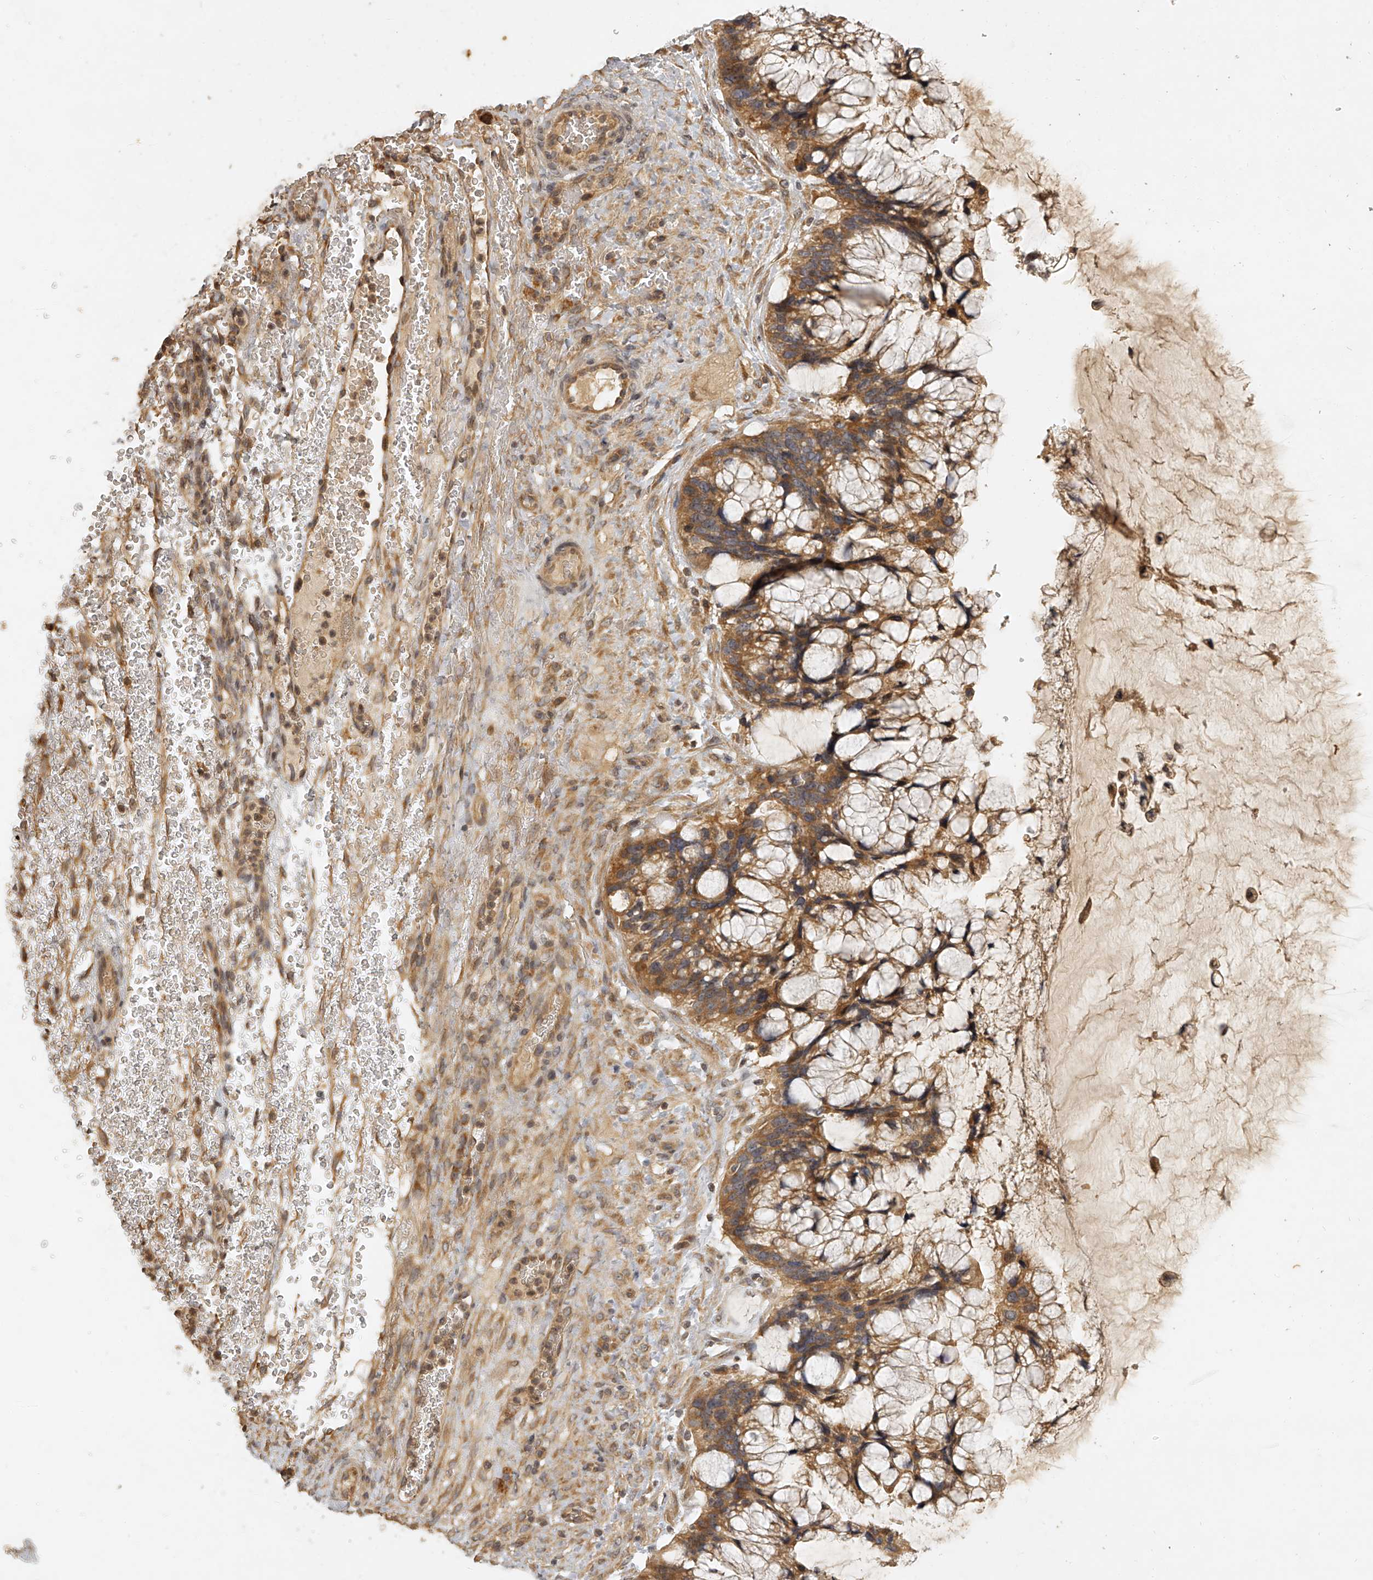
{"staining": {"intensity": "moderate", "quantity": ">75%", "location": "cytoplasmic/membranous"}, "tissue": "ovarian cancer", "cell_type": "Tumor cells", "image_type": "cancer", "snomed": [{"axis": "morphology", "description": "Cystadenocarcinoma, mucinous, NOS"}, {"axis": "topography", "description": "Ovary"}], "caption": "Immunohistochemistry histopathology image of human ovarian mucinous cystadenocarcinoma stained for a protein (brown), which shows medium levels of moderate cytoplasmic/membranous staining in approximately >75% of tumor cells.", "gene": "NFS1", "patient": {"sex": "female", "age": 37}}